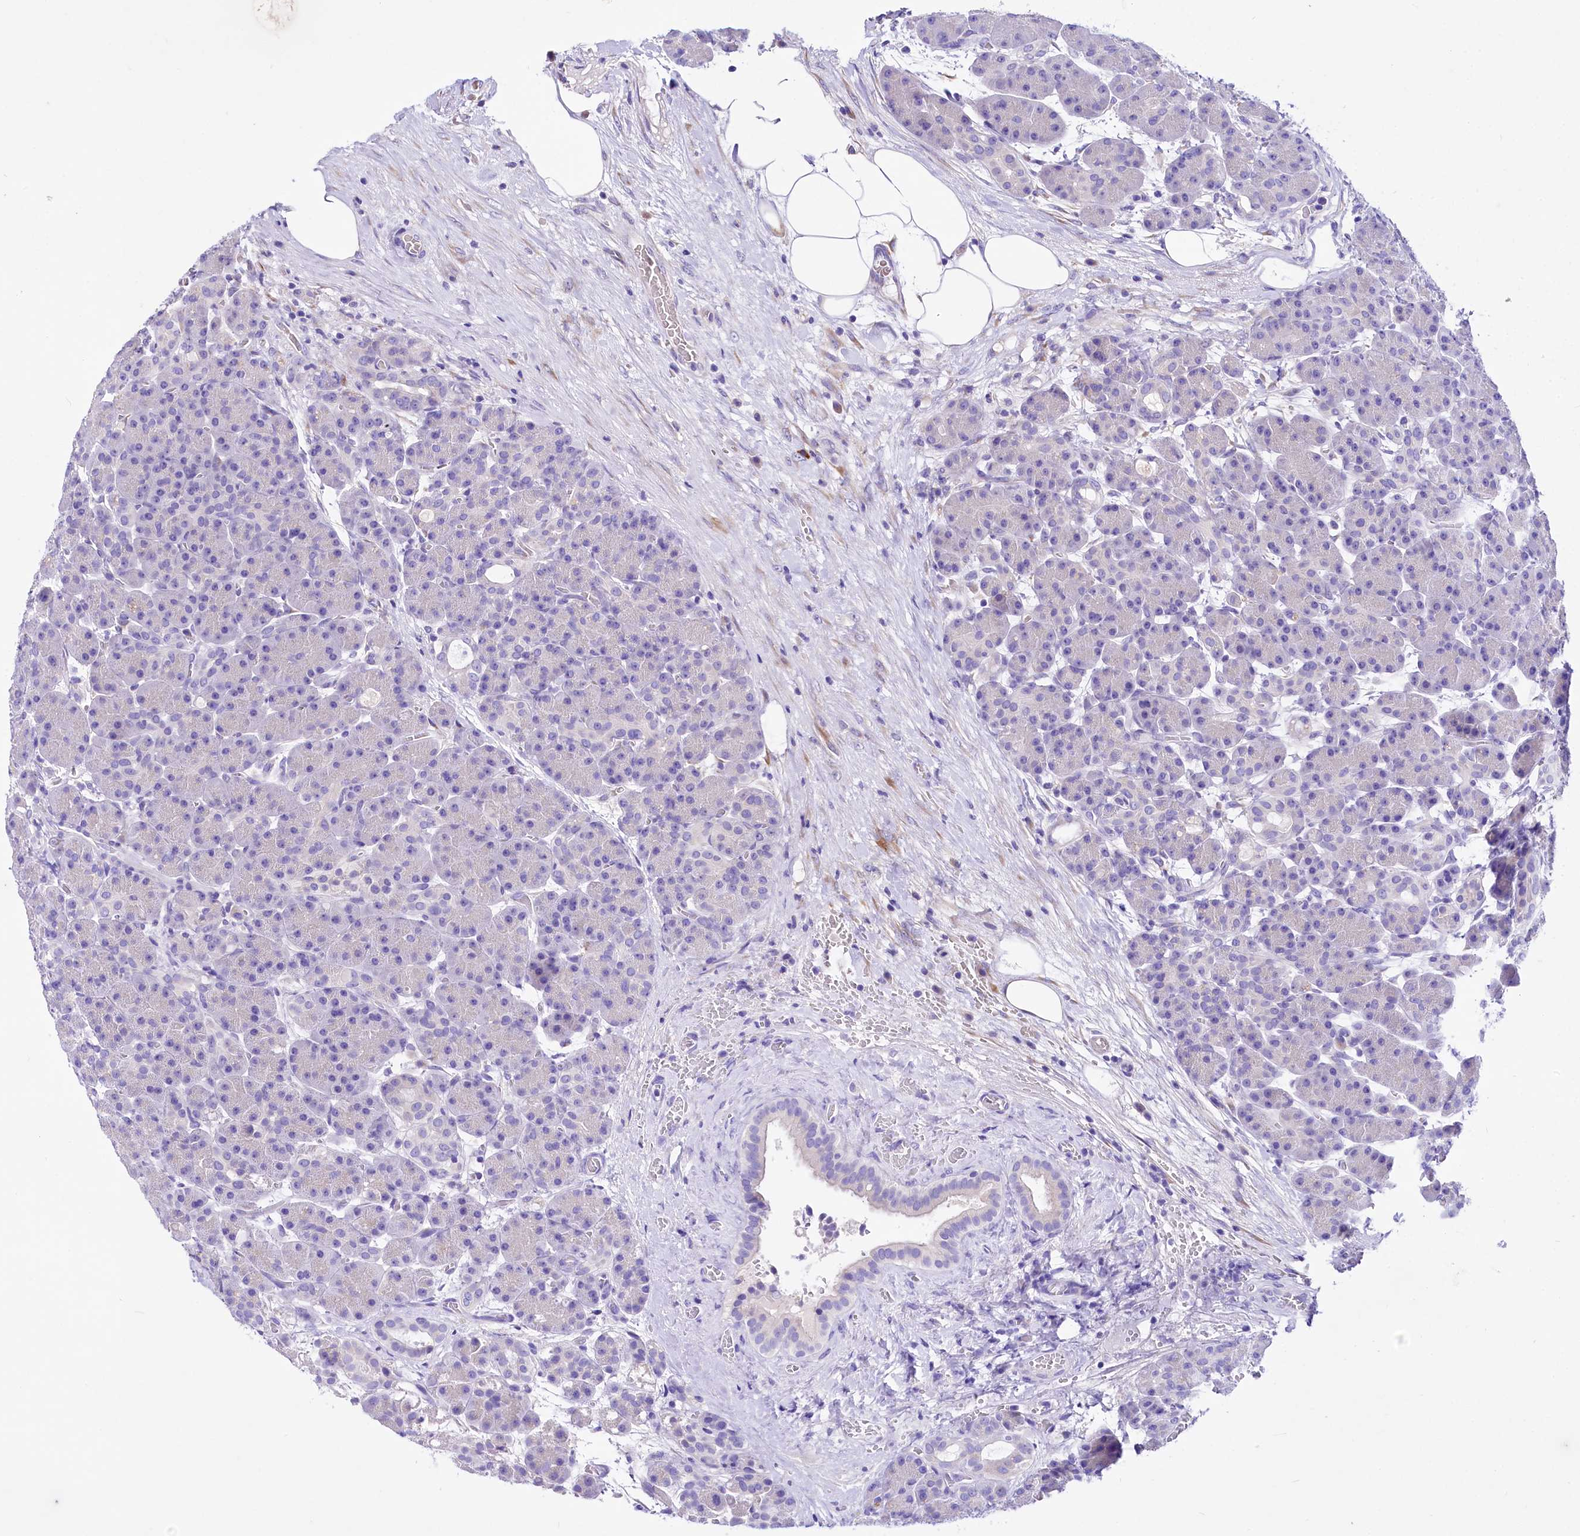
{"staining": {"intensity": "negative", "quantity": "none", "location": "none"}, "tissue": "pancreas", "cell_type": "Exocrine glandular cells", "image_type": "normal", "snomed": [{"axis": "morphology", "description": "Normal tissue, NOS"}, {"axis": "topography", "description": "Pancreas"}], "caption": "There is no significant expression in exocrine glandular cells of pancreas.", "gene": "A2ML1", "patient": {"sex": "male", "age": 63}}